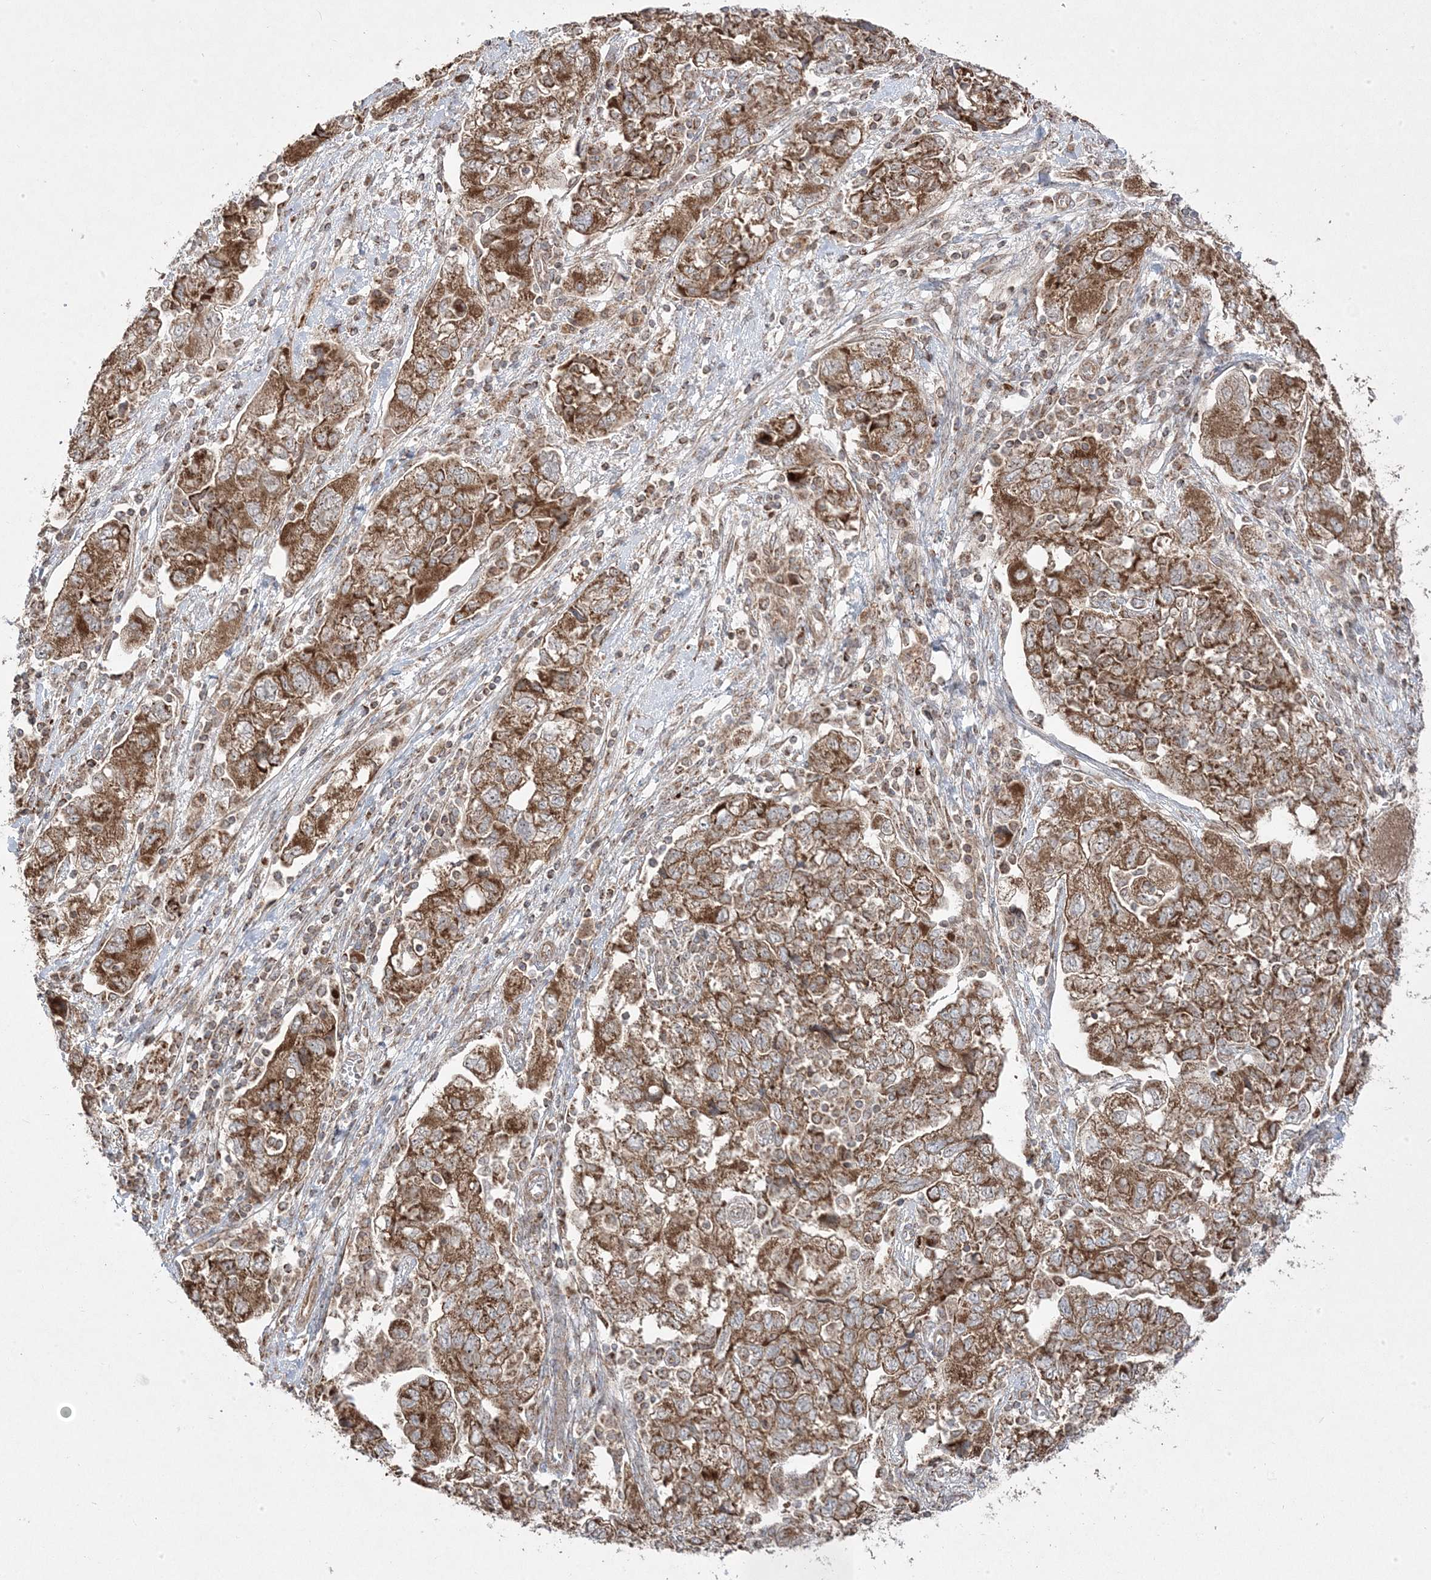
{"staining": {"intensity": "moderate", "quantity": ">75%", "location": "cytoplasmic/membranous"}, "tissue": "ovarian cancer", "cell_type": "Tumor cells", "image_type": "cancer", "snomed": [{"axis": "morphology", "description": "Carcinoma, NOS"}, {"axis": "morphology", "description": "Cystadenocarcinoma, serous, NOS"}, {"axis": "topography", "description": "Ovary"}], "caption": "There is medium levels of moderate cytoplasmic/membranous positivity in tumor cells of ovarian cancer, as demonstrated by immunohistochemical staining (brown color).", "gene": "CLUAP1", "patient": {"sex": "female", "age": 69}}